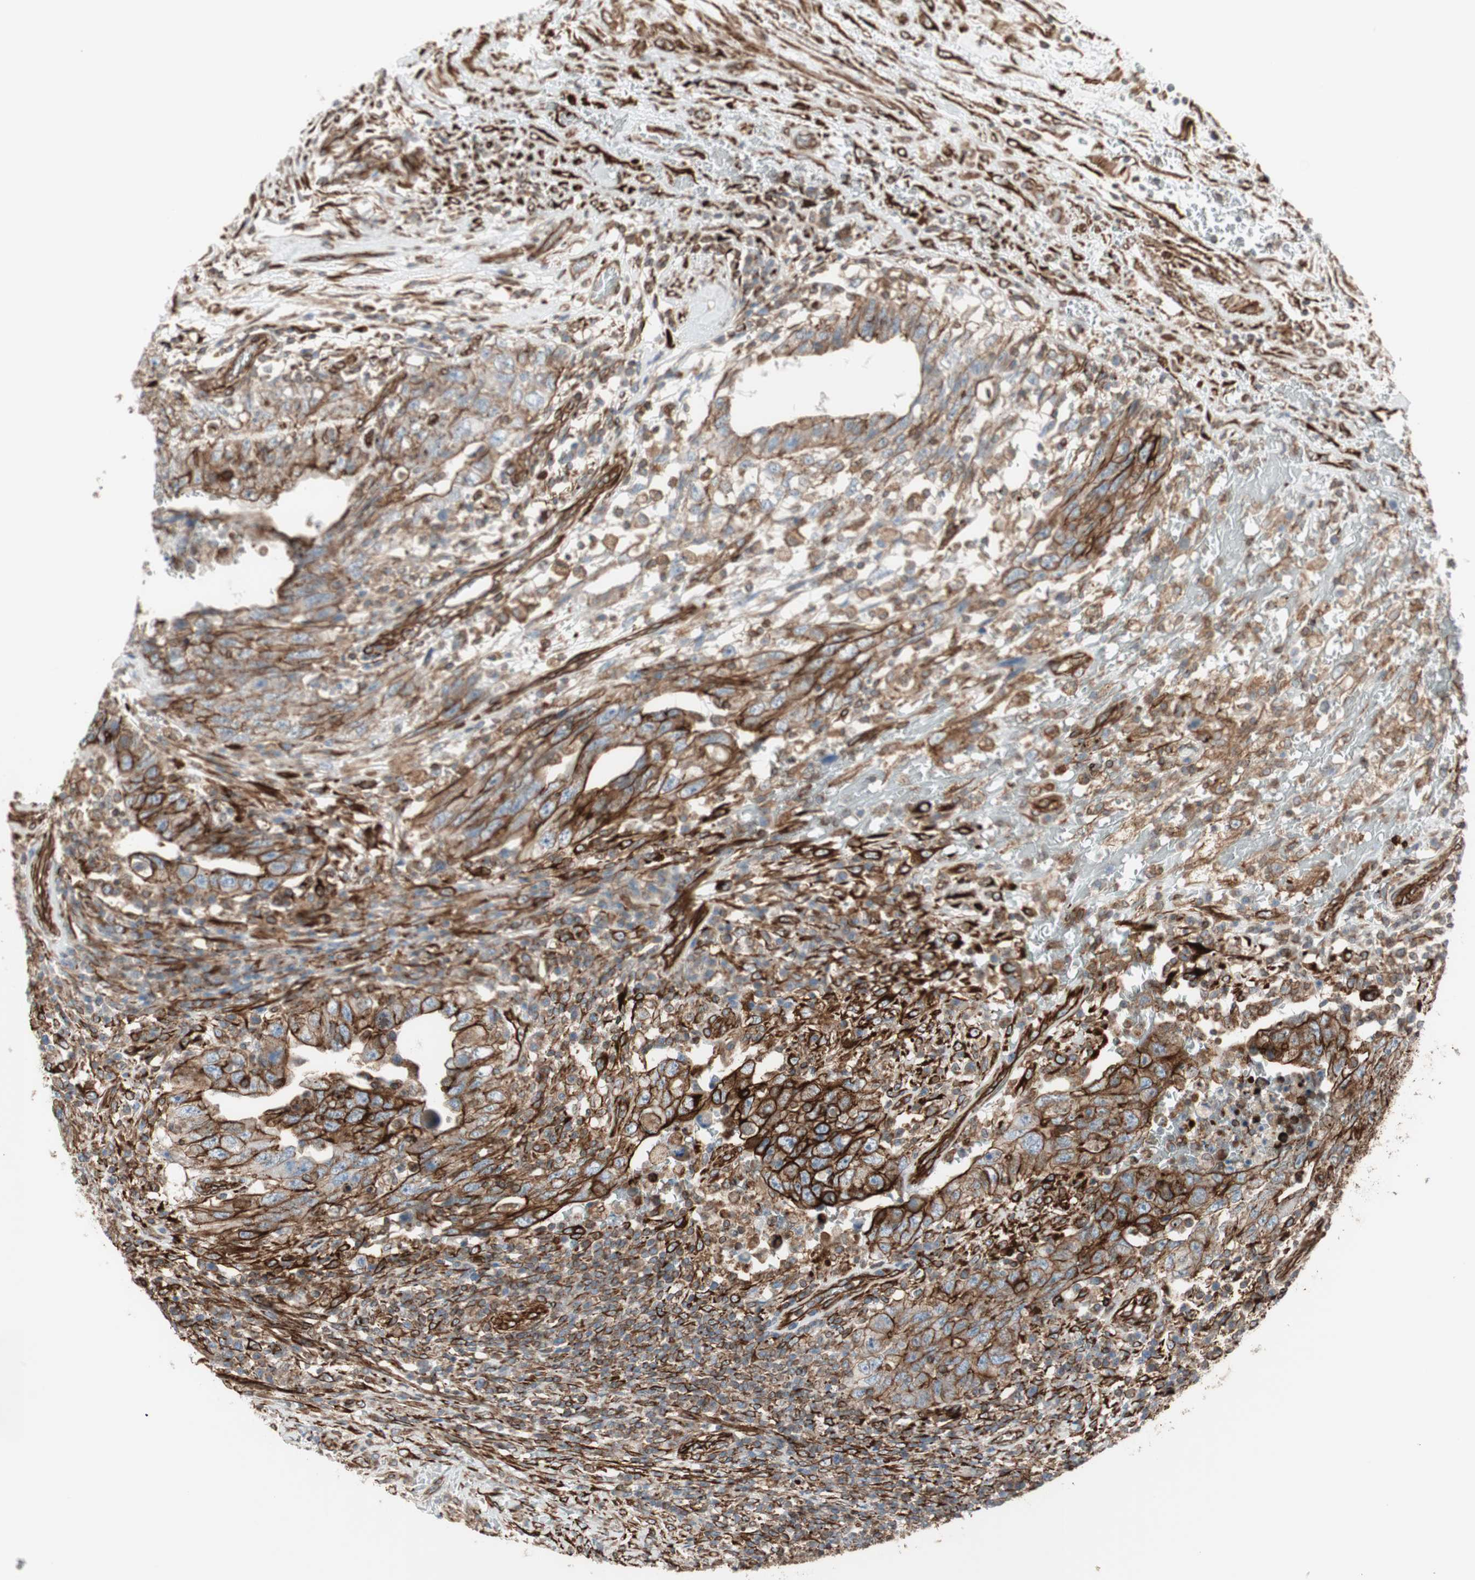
{"staining": {"intensity": "strong", "quantity": ">75%", "location": "cytoplasmic/membranous"}, "tissue": "testis cancer", "cell_type": "Tumor cells", "image_type": "cancer", "snomed": [{"axis": "morphology", "description": "Carcinoma, Embryonal, NOS"}, {"axis": "topography", "description": "Testis"}], "caption": "IHC of testis embryonal carcinoma reveals high levels of strong cytoplasmic/membranous staining in about >75% of tumor cells.", "gene": "TCTA", "patient": {"sex": "male", "age": 26}}